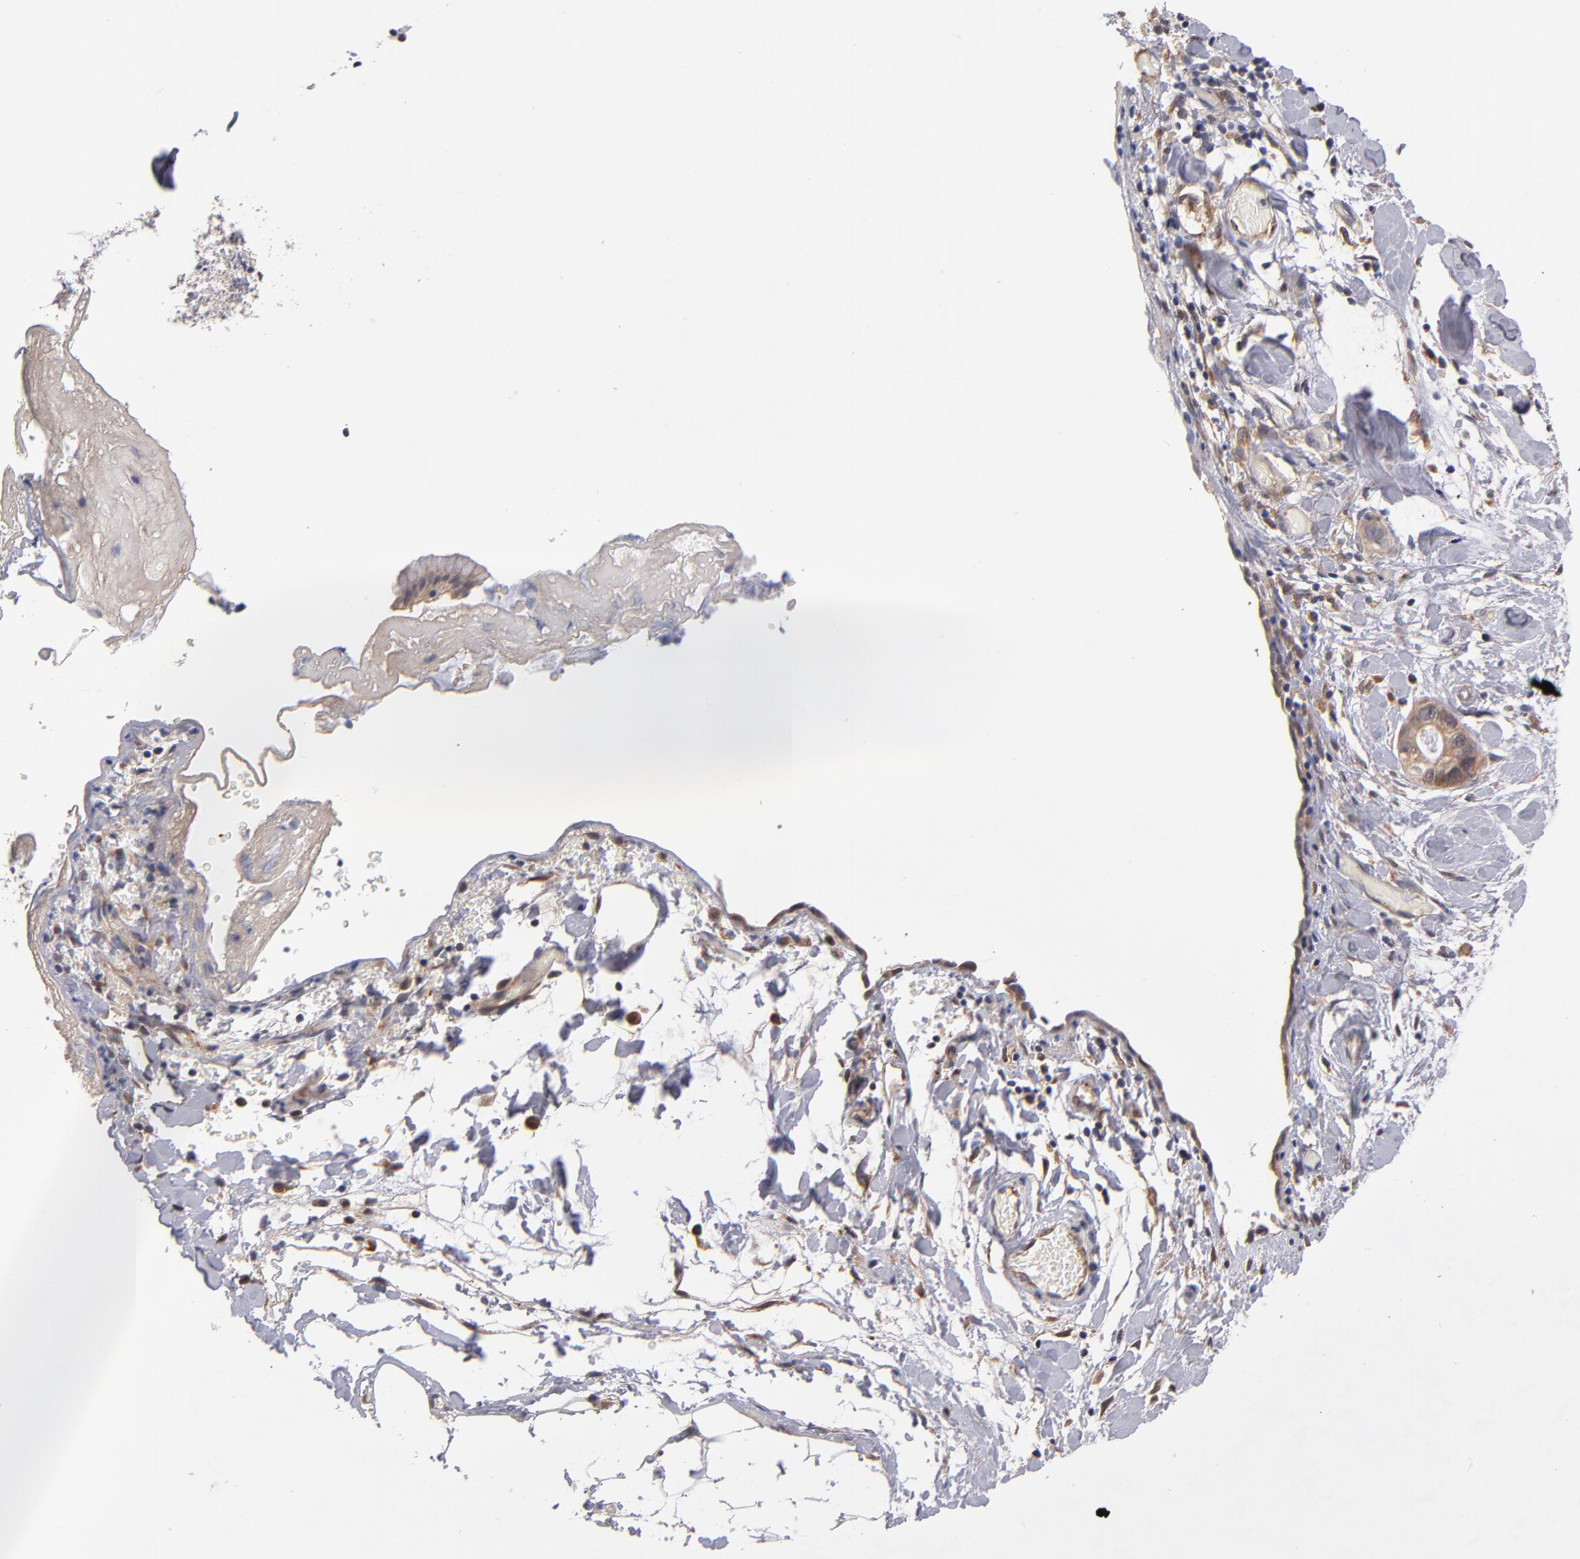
{"staining": {"intensity": "moderate", "quantity": ">75%", "location": "cytoplasmic/membranous"}, "tissue": "stomach cancer", "cell_type": "Tumor cells", "image_type": "cancer", "snomed": [{"axis": "morphology", "description": "Adenocarcinoma, NOS"}, {"axis": "topography", "description": "Stomach, upper"}], "caption": "Protein positivity by immunohistochemistry shows moderate cytoplasmic/membranous staining in about >75% of tumor cells in adenocarcinoma (stomach). (DAB (3,3'-diaminobenzidine) IHC with brightfield microscopy, high magnification).", "gene": "GMFG", "patient": {"sex": "male", "age": 47}}